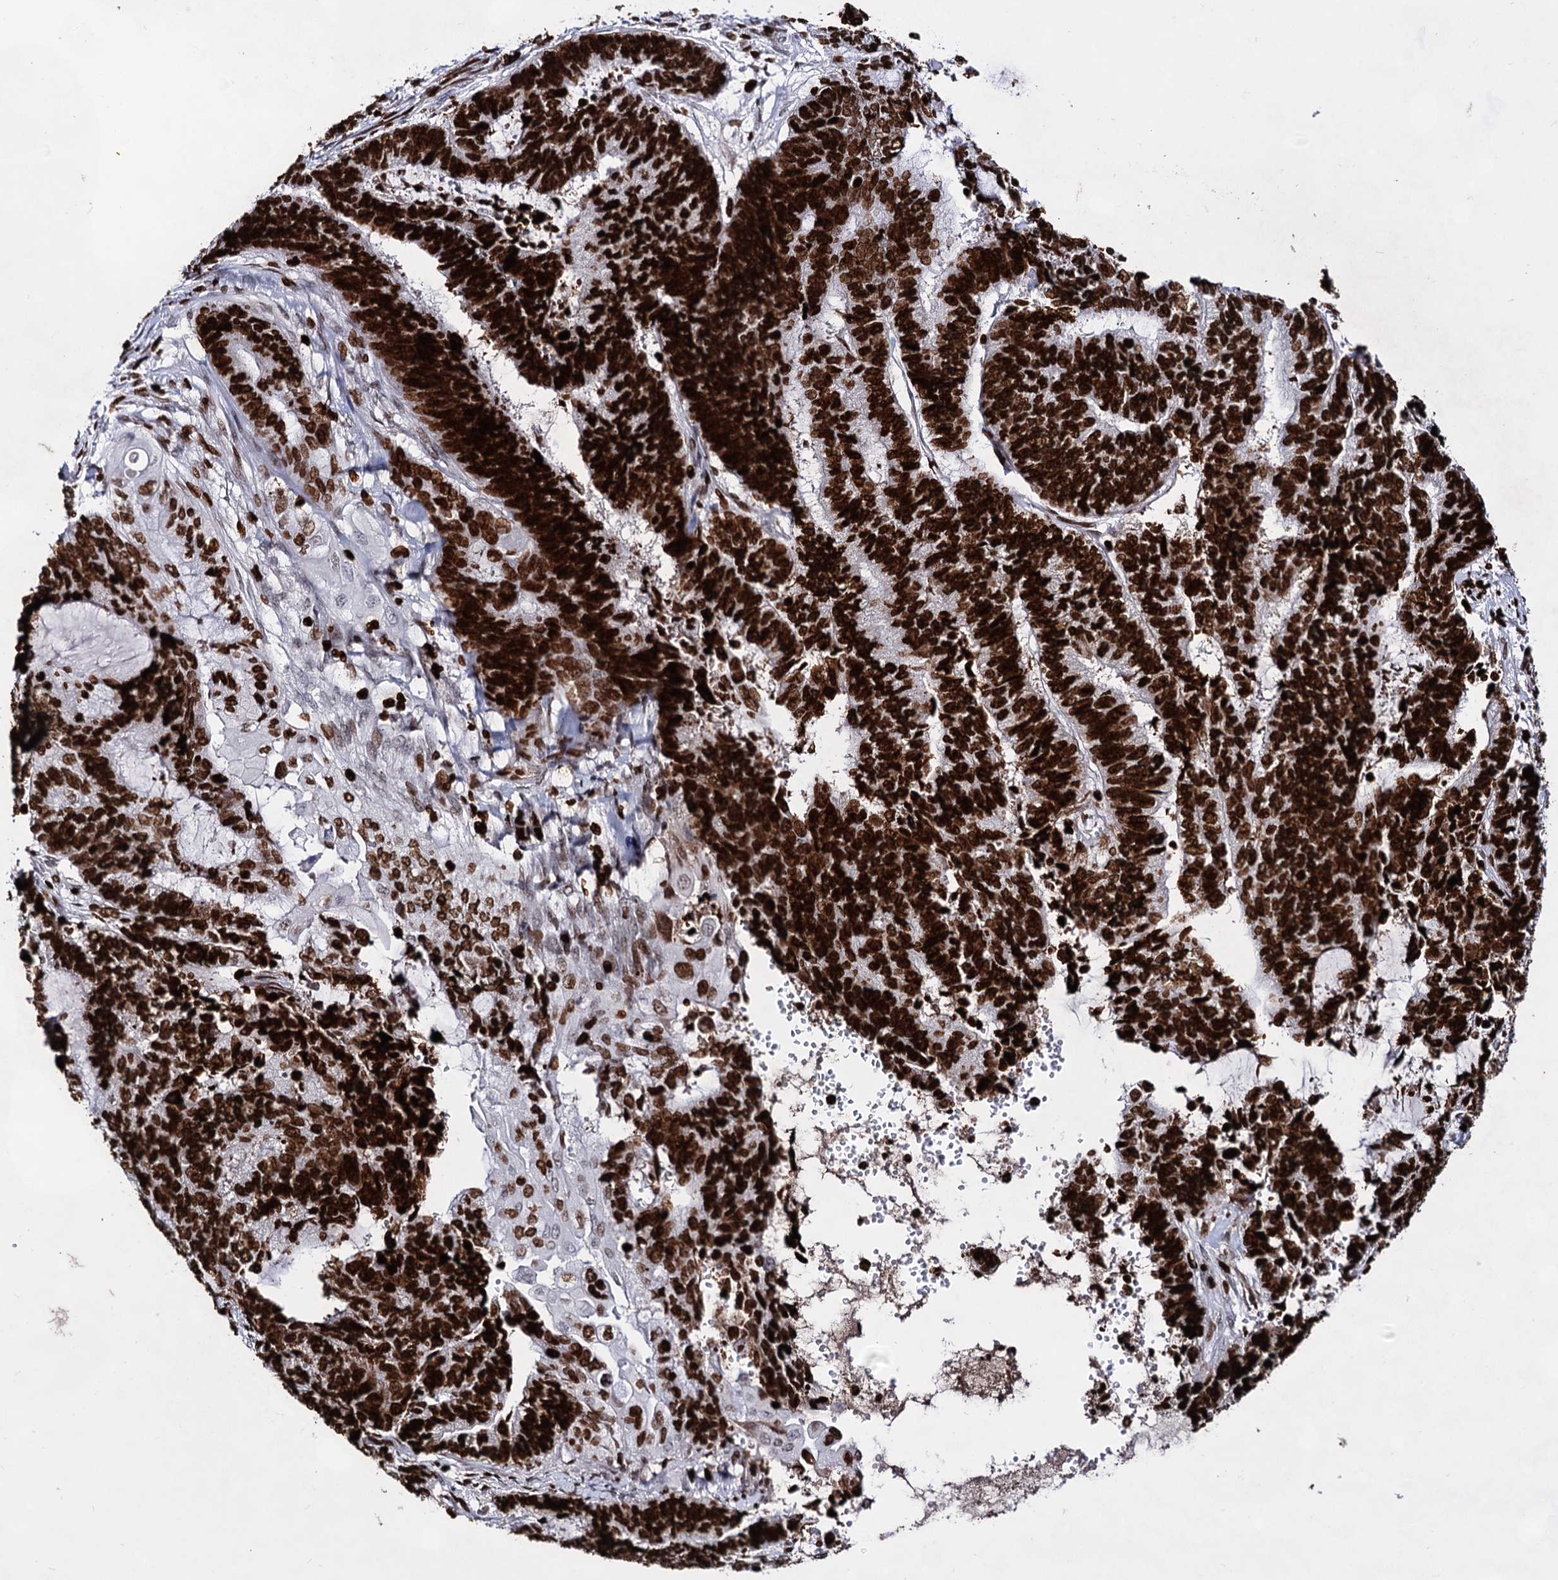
{"staining": {"intensity": "strong", "quantity": ">75%", "location": "nuclear"}, "tissue": "endometrial cancer", "cell_type": "Tumor cells", "image_type": "cancer", "snomed": [{"axis": "morphology", "description": "Adenocarcinoma, NOS"}, {"axis": "topography", "description": "Uterus"}, {"axis": "topography", "description": "Endometrium"}], "caption": "A brown stain highlights strong nuclear positivity of a protein in human endometrial adenocarcinoma tumor cells.", "gene": "HMGB2", "patient": {"sex": "female", "age": 70}}